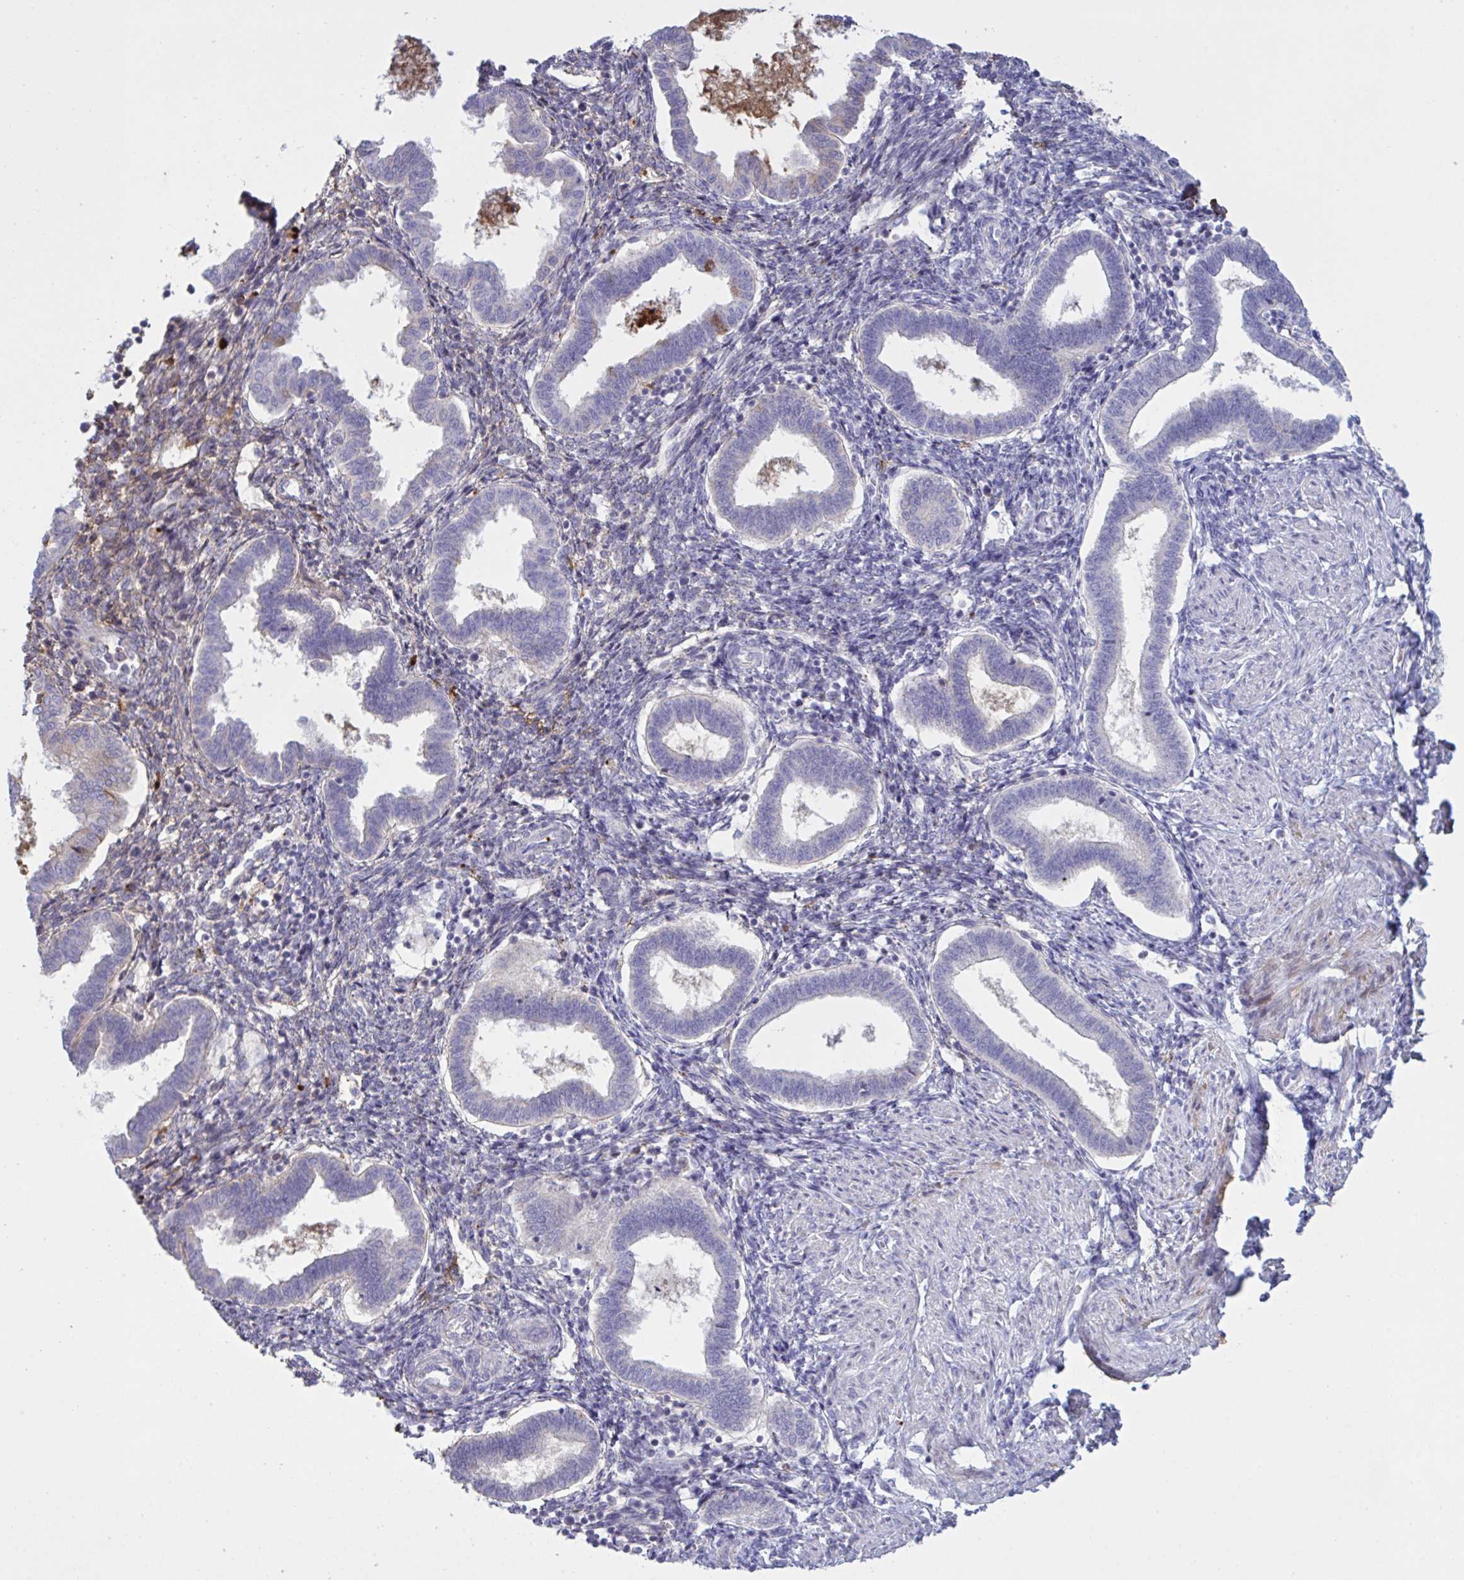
{"staining": {"intensity": "negative", "quantity": "none", "location": "none"}, "tissue": "endometrium", "cell_type": "Cells in endometrial stroma", "image_type": "normal", "snomed": [{"axis": "morphology", "description": "Normal tissue, NOS"}, {"axis": "topography", "description": "Endometrium"}], "caption": "This is a photomicrograph of immunohistochemistry staining of unremarkable endometrium, which shows no staining in cells in endometrial stroma. (Brightfield microscopy of DAB immunohistochemistry at high magnification).", "gene": "IL1R1", "patient": {"sex": "female", "age": 24}}